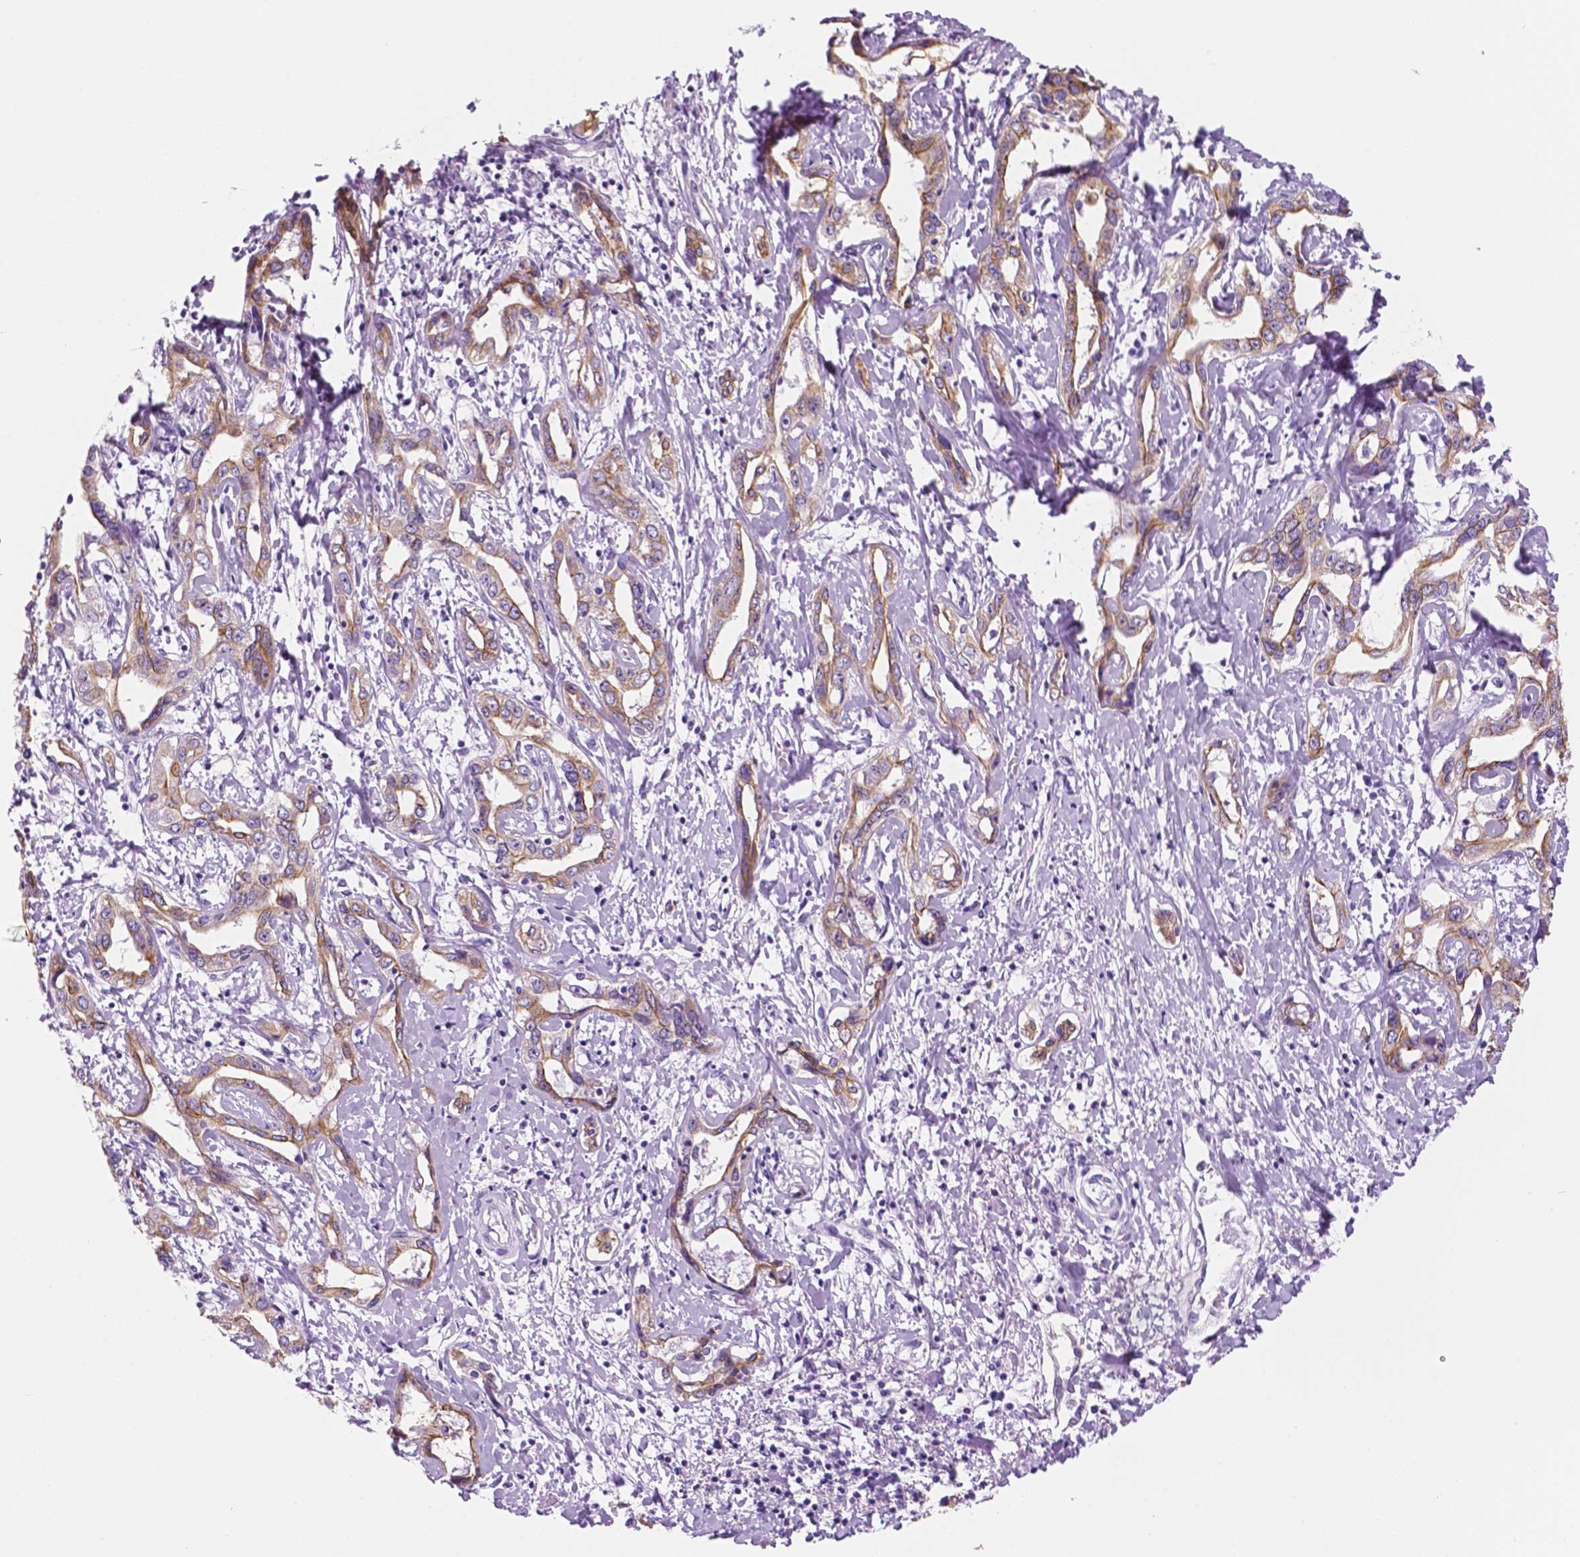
{"staining": {"intensity": "moderate", "quantity": ">75%", "location": "cytoplasmic/membranous"}, "tissue": "liver cancer", "cell_type": "Tumor cells", "image_type": "cancer", "snomed": [{"axis": "morphology", "description": "Cholangiocarcinoma"}, {"axis": "topography", "description": "Liver"}], "caption": "This image exhibits liver cholangiocarcinoma stained with immunohistochemistry to label a protein in brown. The cytoplasmic/membranous of tumor cells show moderate positivity for the protein. Nuclei are counter-stained blue.", "gene": "PPL", "patient": {"sex": "male", "age": 59}}